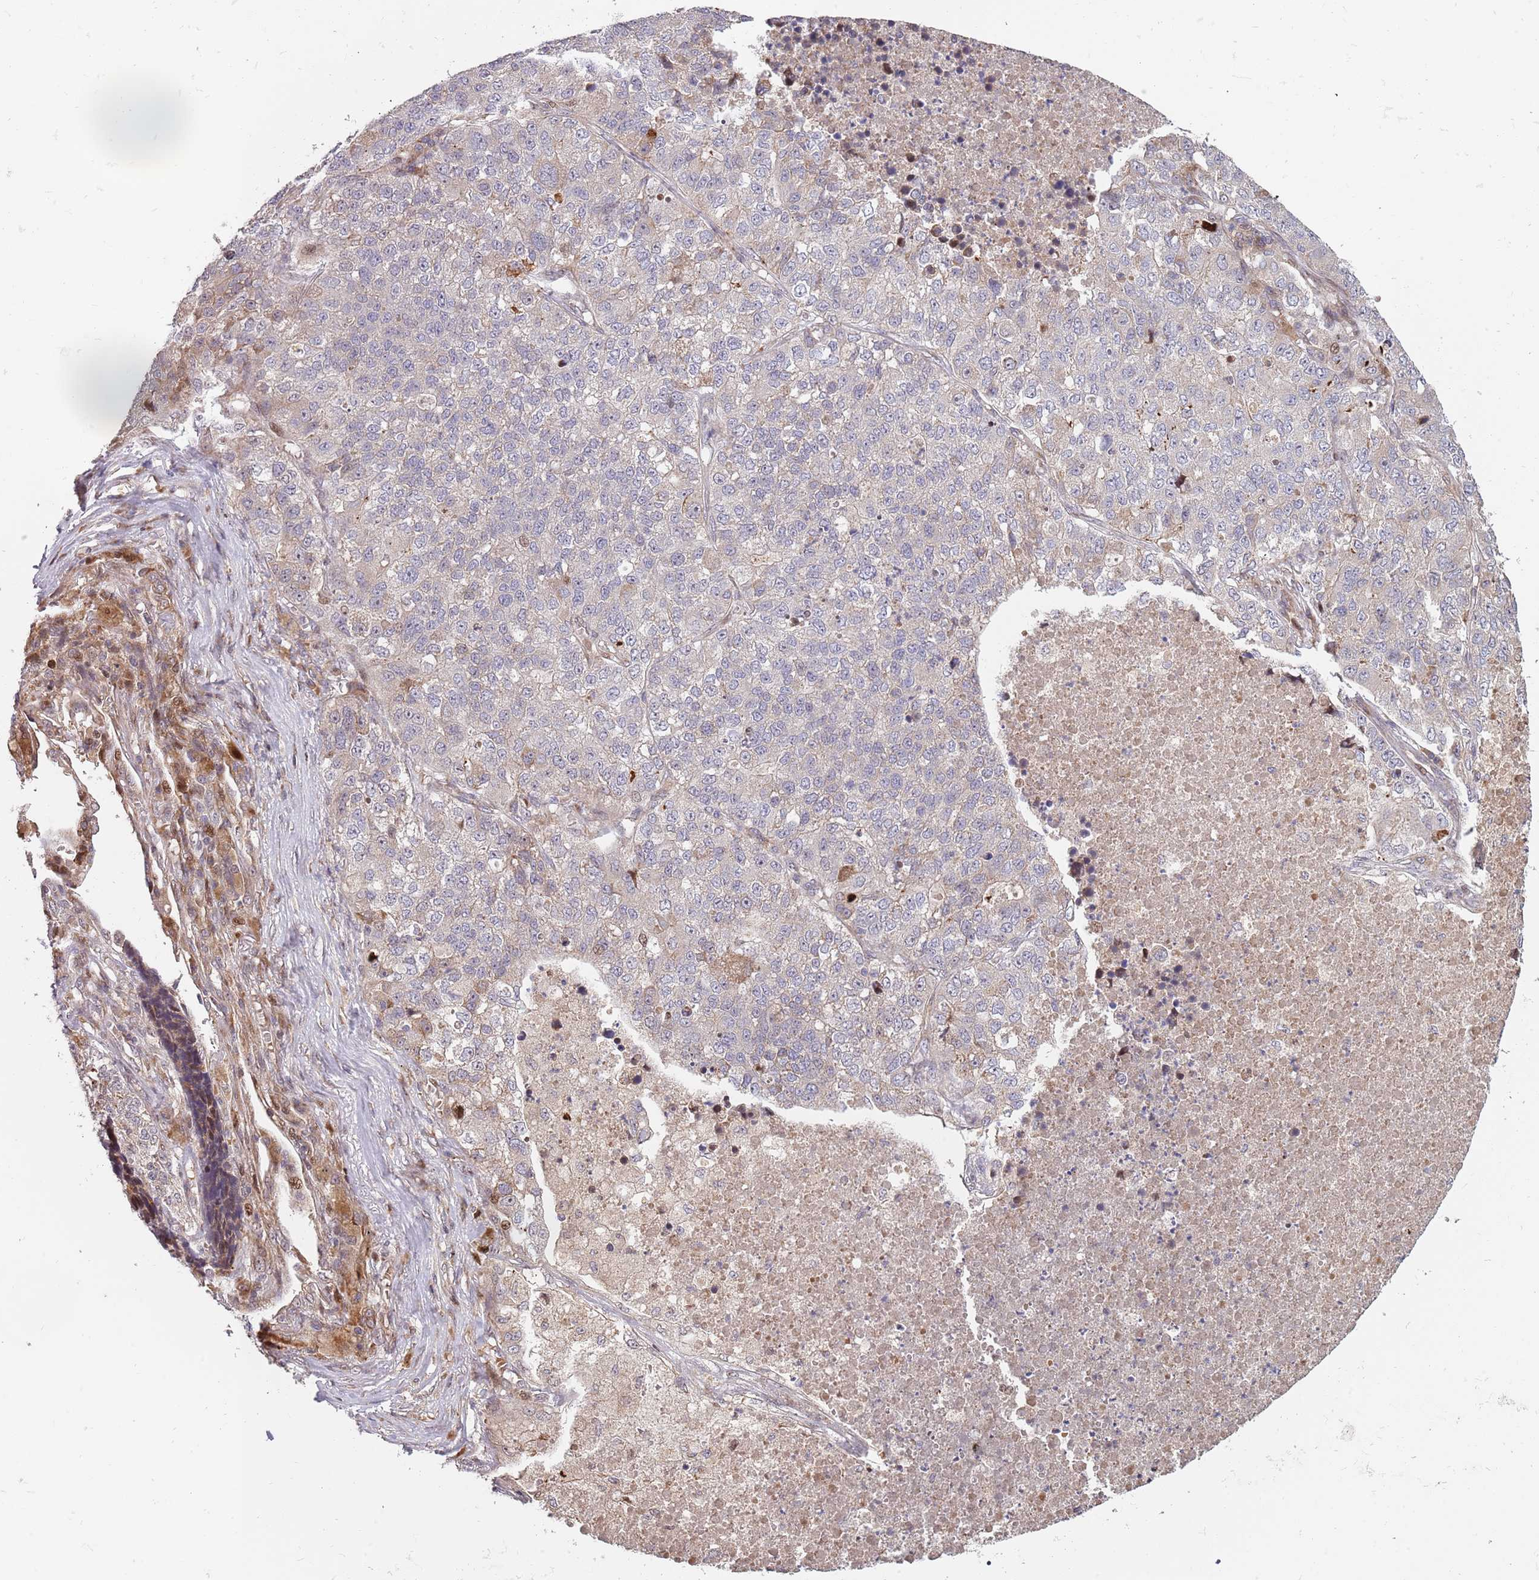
{"staining": {"intensity": "negative", "quantity": "none", "location": "none"}, "tissue": "lung cancer", "cell_type": "Tumor cells", "image_type": "cancer", "snomed": [{"axis": "morphology", "description": "Adenocarcinoma, NOS"}, {"axis": "topography", "description": "Lung"}], "caption": "Tumor cells are negative for protein expression in human lung adenocarcinoma.", "gene": "SYNDIG1L", "patient": {"sex": "male", "age": 49}}